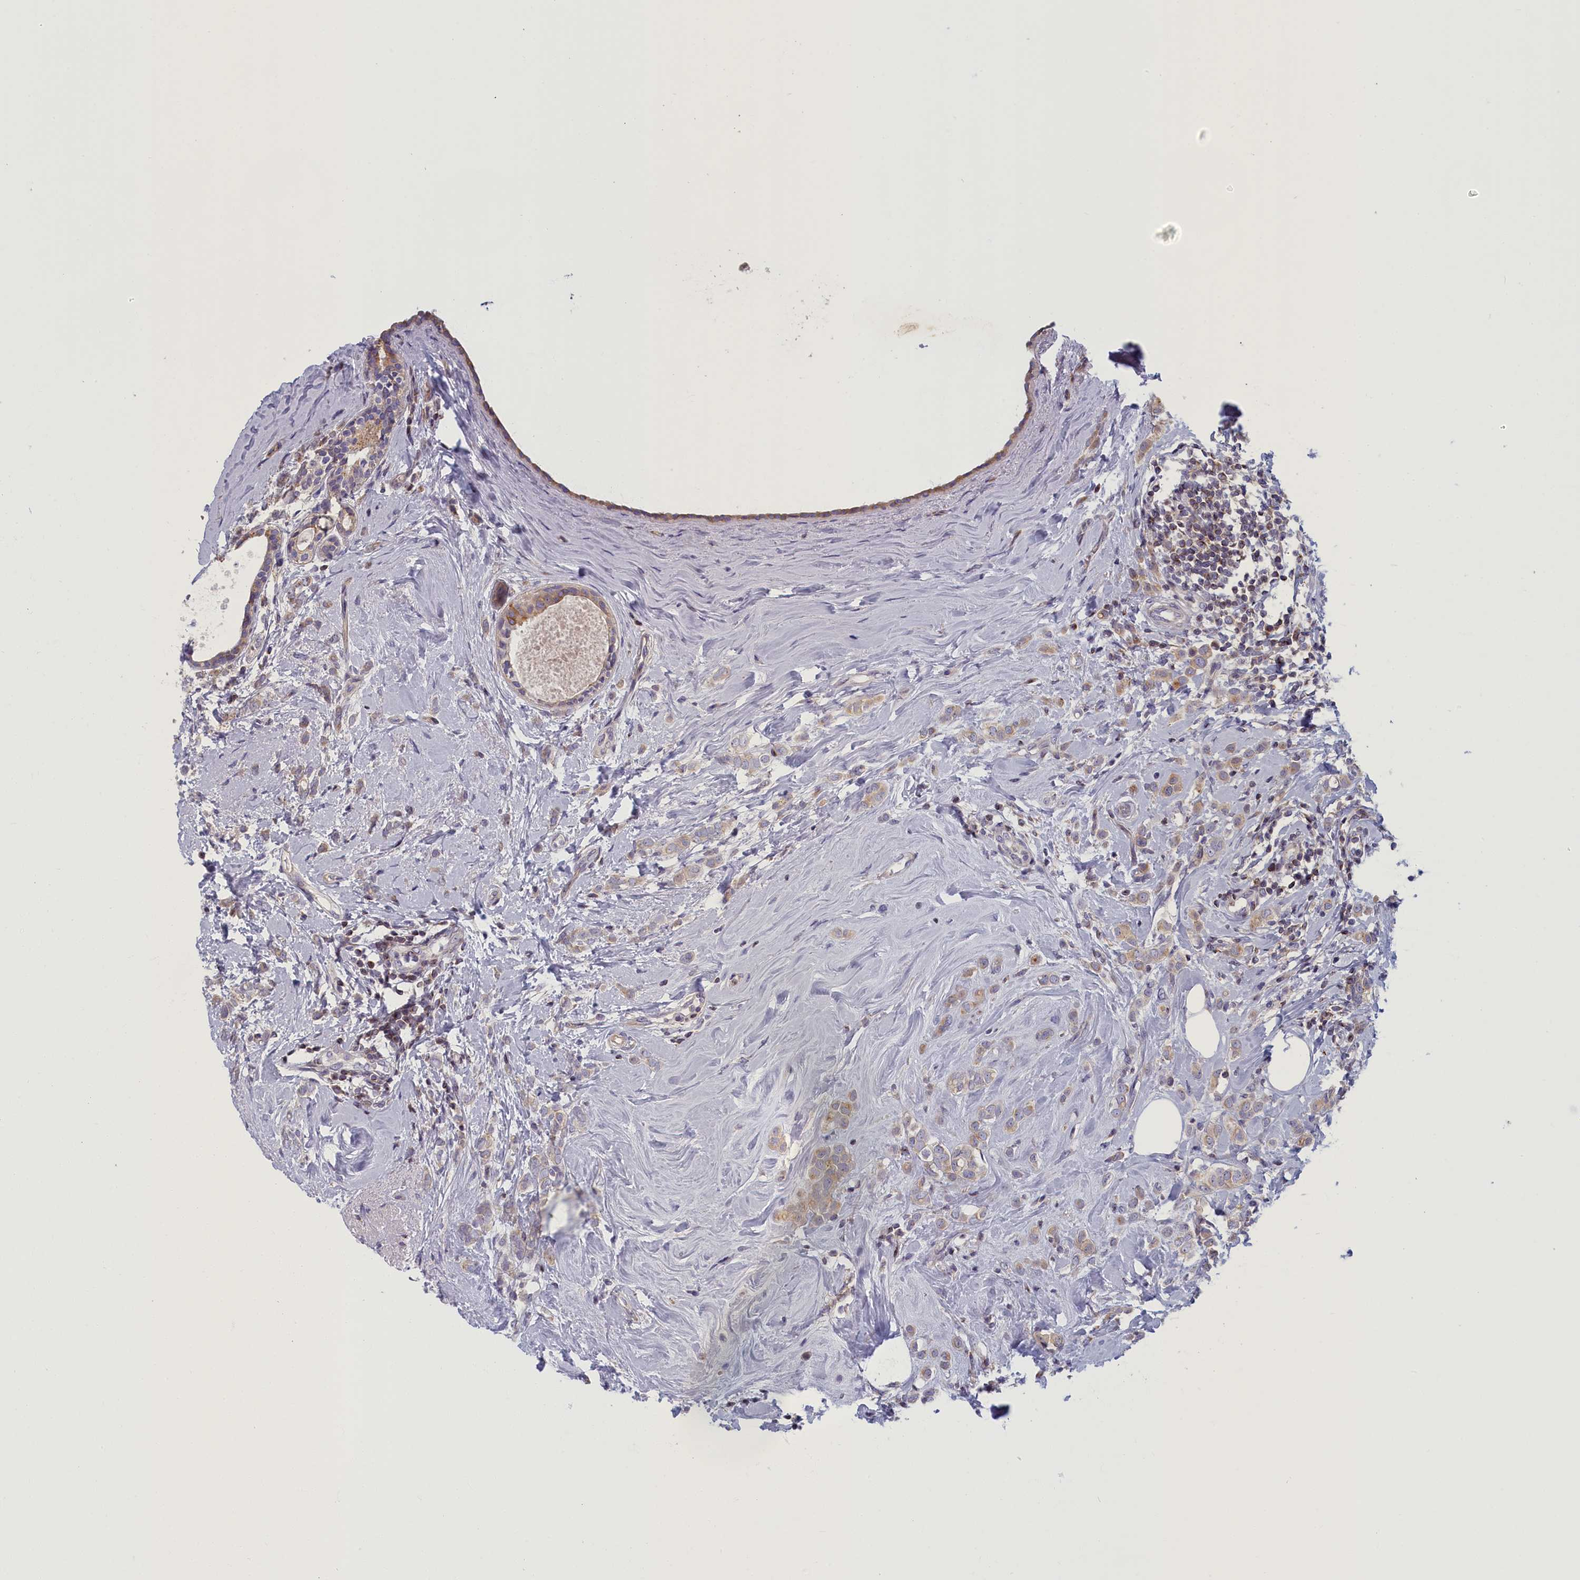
{"staining": {"intensity": "weak", "quantity": "25%-75%", "location": "cytoplasmic/membranous"}, "tissue": "breast cancer", "cell_type": "Tumor cells", "image_type": "cancer", "snomed": [{"axis": "morphology", "description": "Lobular carcinoma"}, {"axis": "topography", "description": "Breast"}], "caption": "Immunohistochemistry (DAB (3,3'-diaminobenzidine)) staining of human breast cancer (lobular carcinoma) shows weak cytoplasmic/membranous protein staining in approximately 25%-75% of tumor cells.", "gene": "NOL10", "patient": {"sex": "female", "age": 47}}